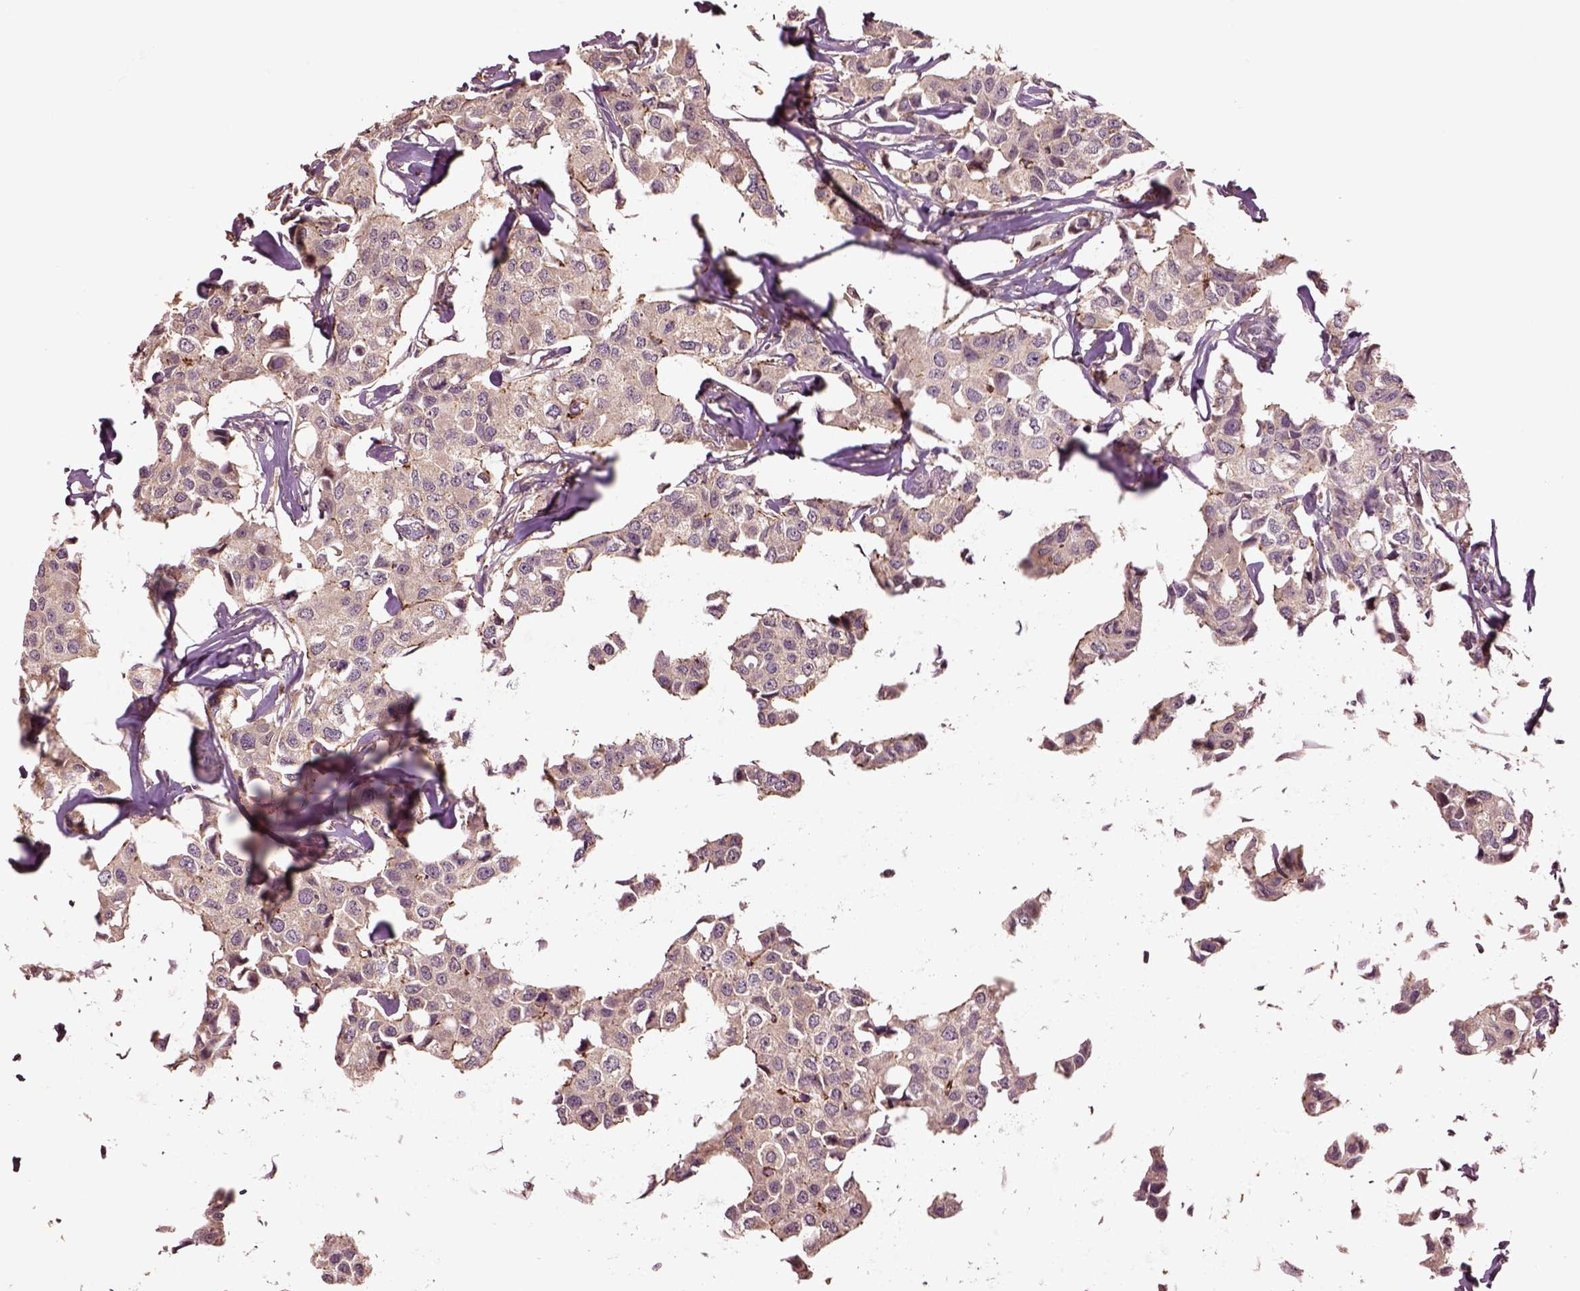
{"staining": {"intensity": "weak", "quantity": ">75%", "location": "cytoplasmic/membranous"}, "tissue": "breast cancer", "cell_type": "Tumor cells", "image_type": "cancer", "snomed": [{"axis": "morphology", "description": "Duct carcinoma"}, {"axis": "topography", "description": "Breast"}], "caption": "Human intraductal carcinoma (breast) stained with a brown dye demonstrates weak cytoplasmic/membranous positive expression in about >75% of tumor cells.", "gene": "MTHFS", "patient": {"sex": "female", "age": 80}}